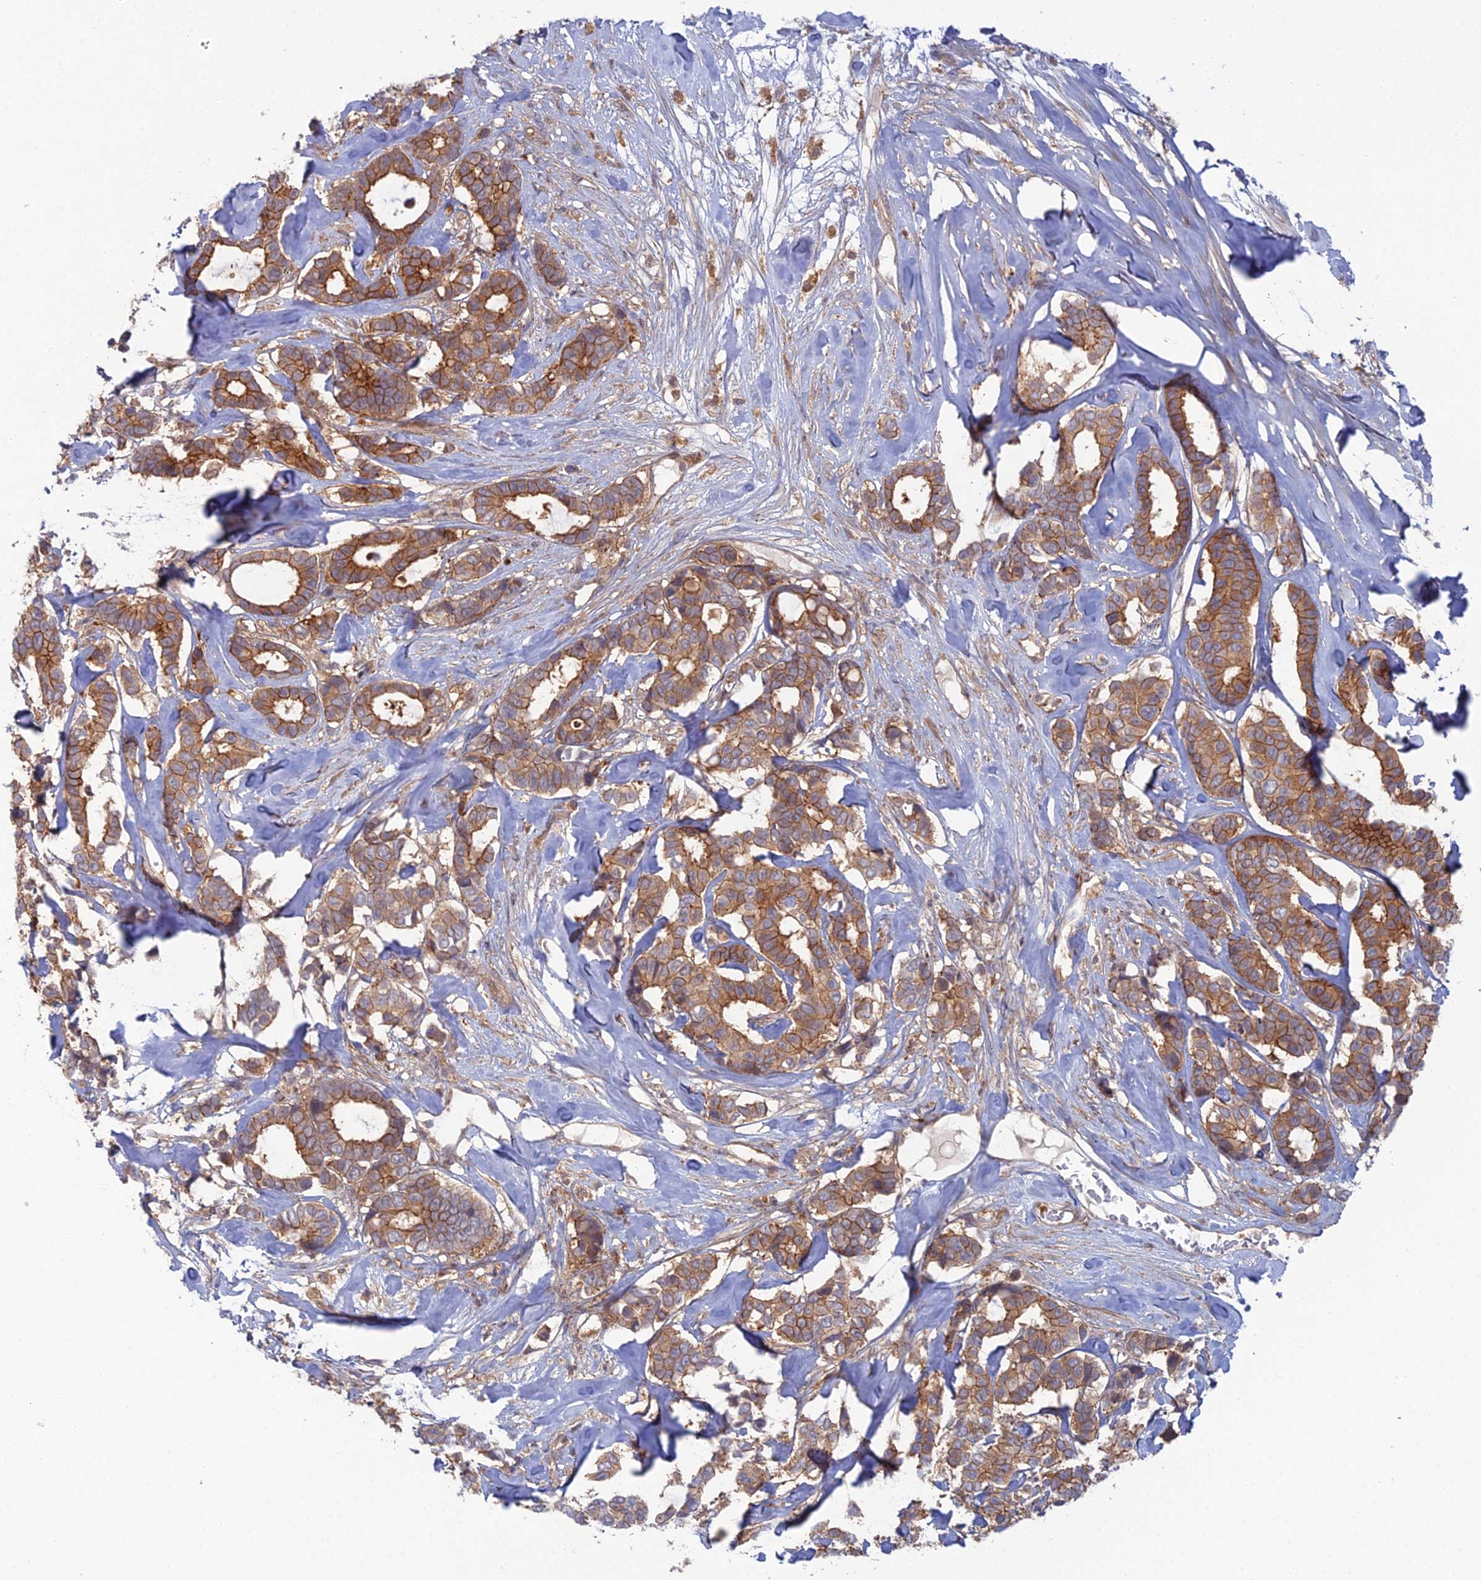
{"staining": {"intensity": "moderate", "quantity": ">75%", "location": "cytoplasmic/membranous"}, "tissue": "breast cancer", "cell_type": "Tumor cells", "image_type": "cancer", "snomed": [{"axis": "morphology", "description": "Duct carcinoma"}, {"axis": "topography", "description": "Breast"}], "caption": "IHC histopathology image of human breast intraductal carcinoma stained for a protein (brown), which displays medium levels of moderate cytoplasmic/membranous expression in about >75% of tumor cells.", "gene": "ABHD1", "patient": {"sex": "female", "age": 87}}